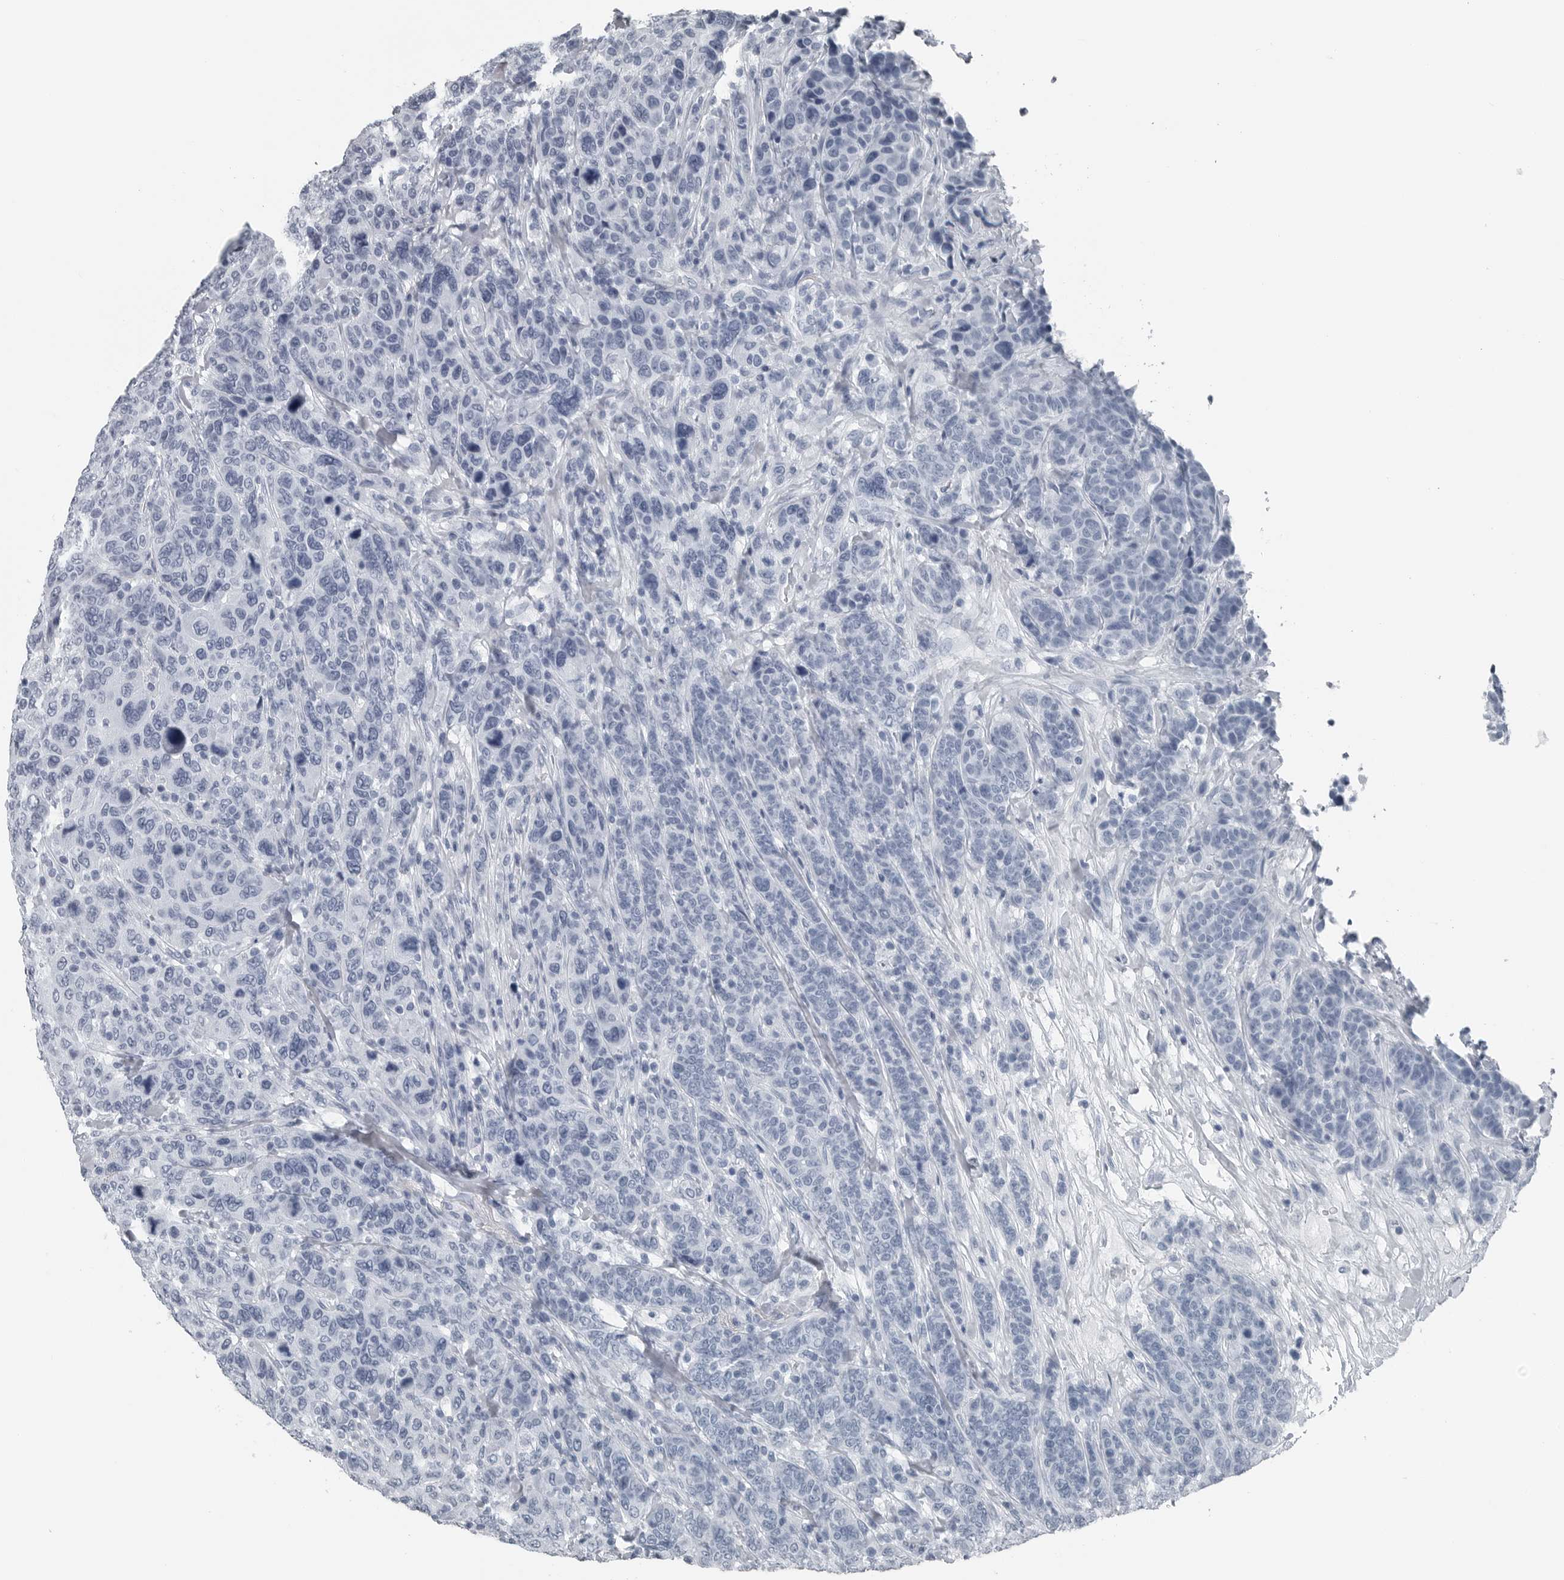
{"staining": {"intensity": "negative", "quantity": "none", "location": "none"}, "tissue": "breast cancer", "cell_type": "Tumor cells", "image_type": "cancer", "snomed": [{"axis": "morphology", "description": "Duct carcinoma"}, {"axis": "topography", "description": "Breast"}], "caption": "IHC of breast cancer shows no staining in tumor cells.", "gene": "SPINK1", "patient": {"sex": "female", "age": 37}}